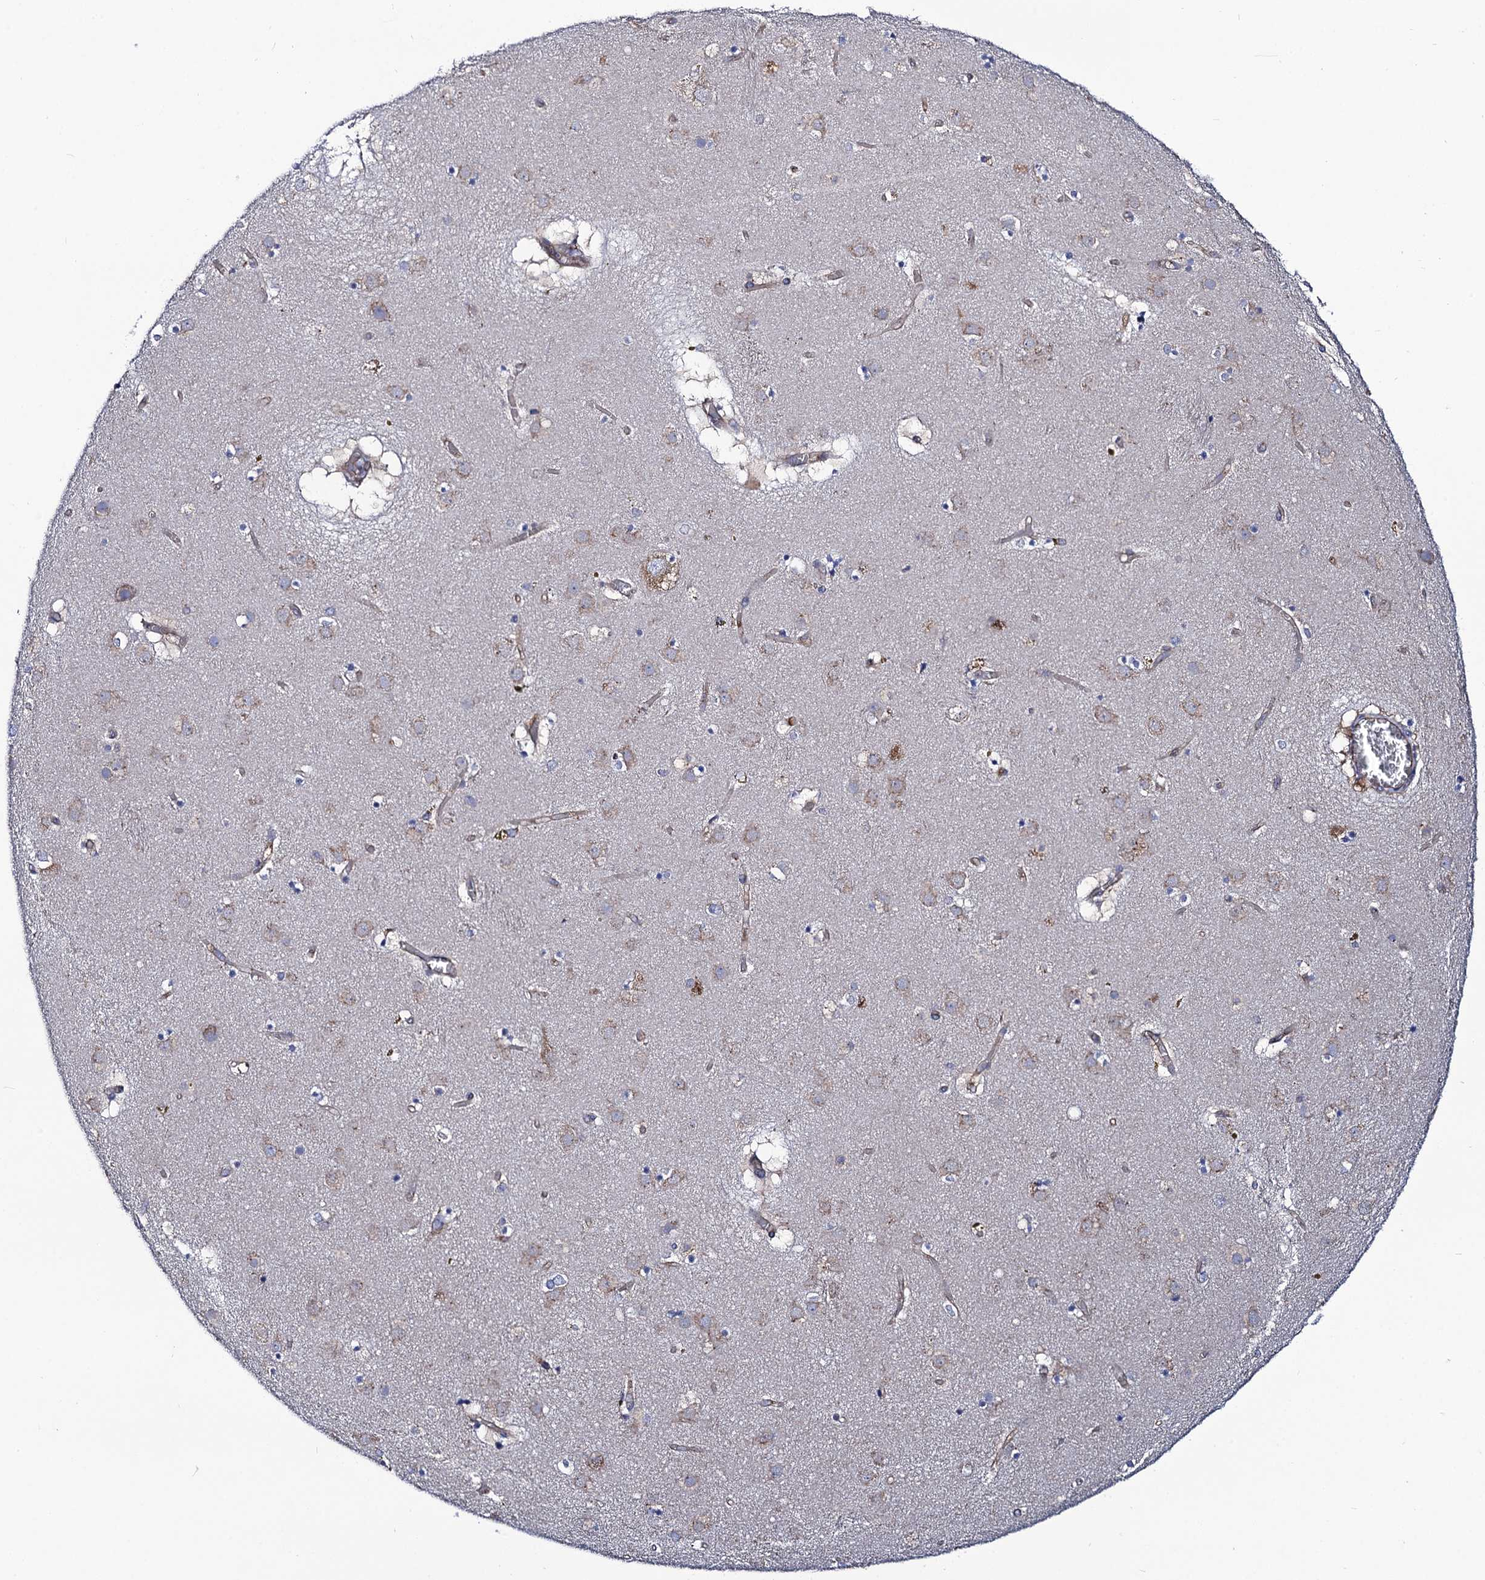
{"staining": {"intensity": "negative", "quantity": "none", "location": "none"}, "tissue": "caudate", "cell_type": "Glial cells", "image_type": "normal", "snomed": [{"axis": "morphology", "description": "Normal tissue, NOS"}, {"axis": "topography", "description": "Lateral ventricle wall"}], "caption": "This is an immunohistochemistry (IHC) image of unremarkable caudate. There is no expression in glial cells.", "gene": "DYDC1", "patient": {"sex": "male", "age": 70}}